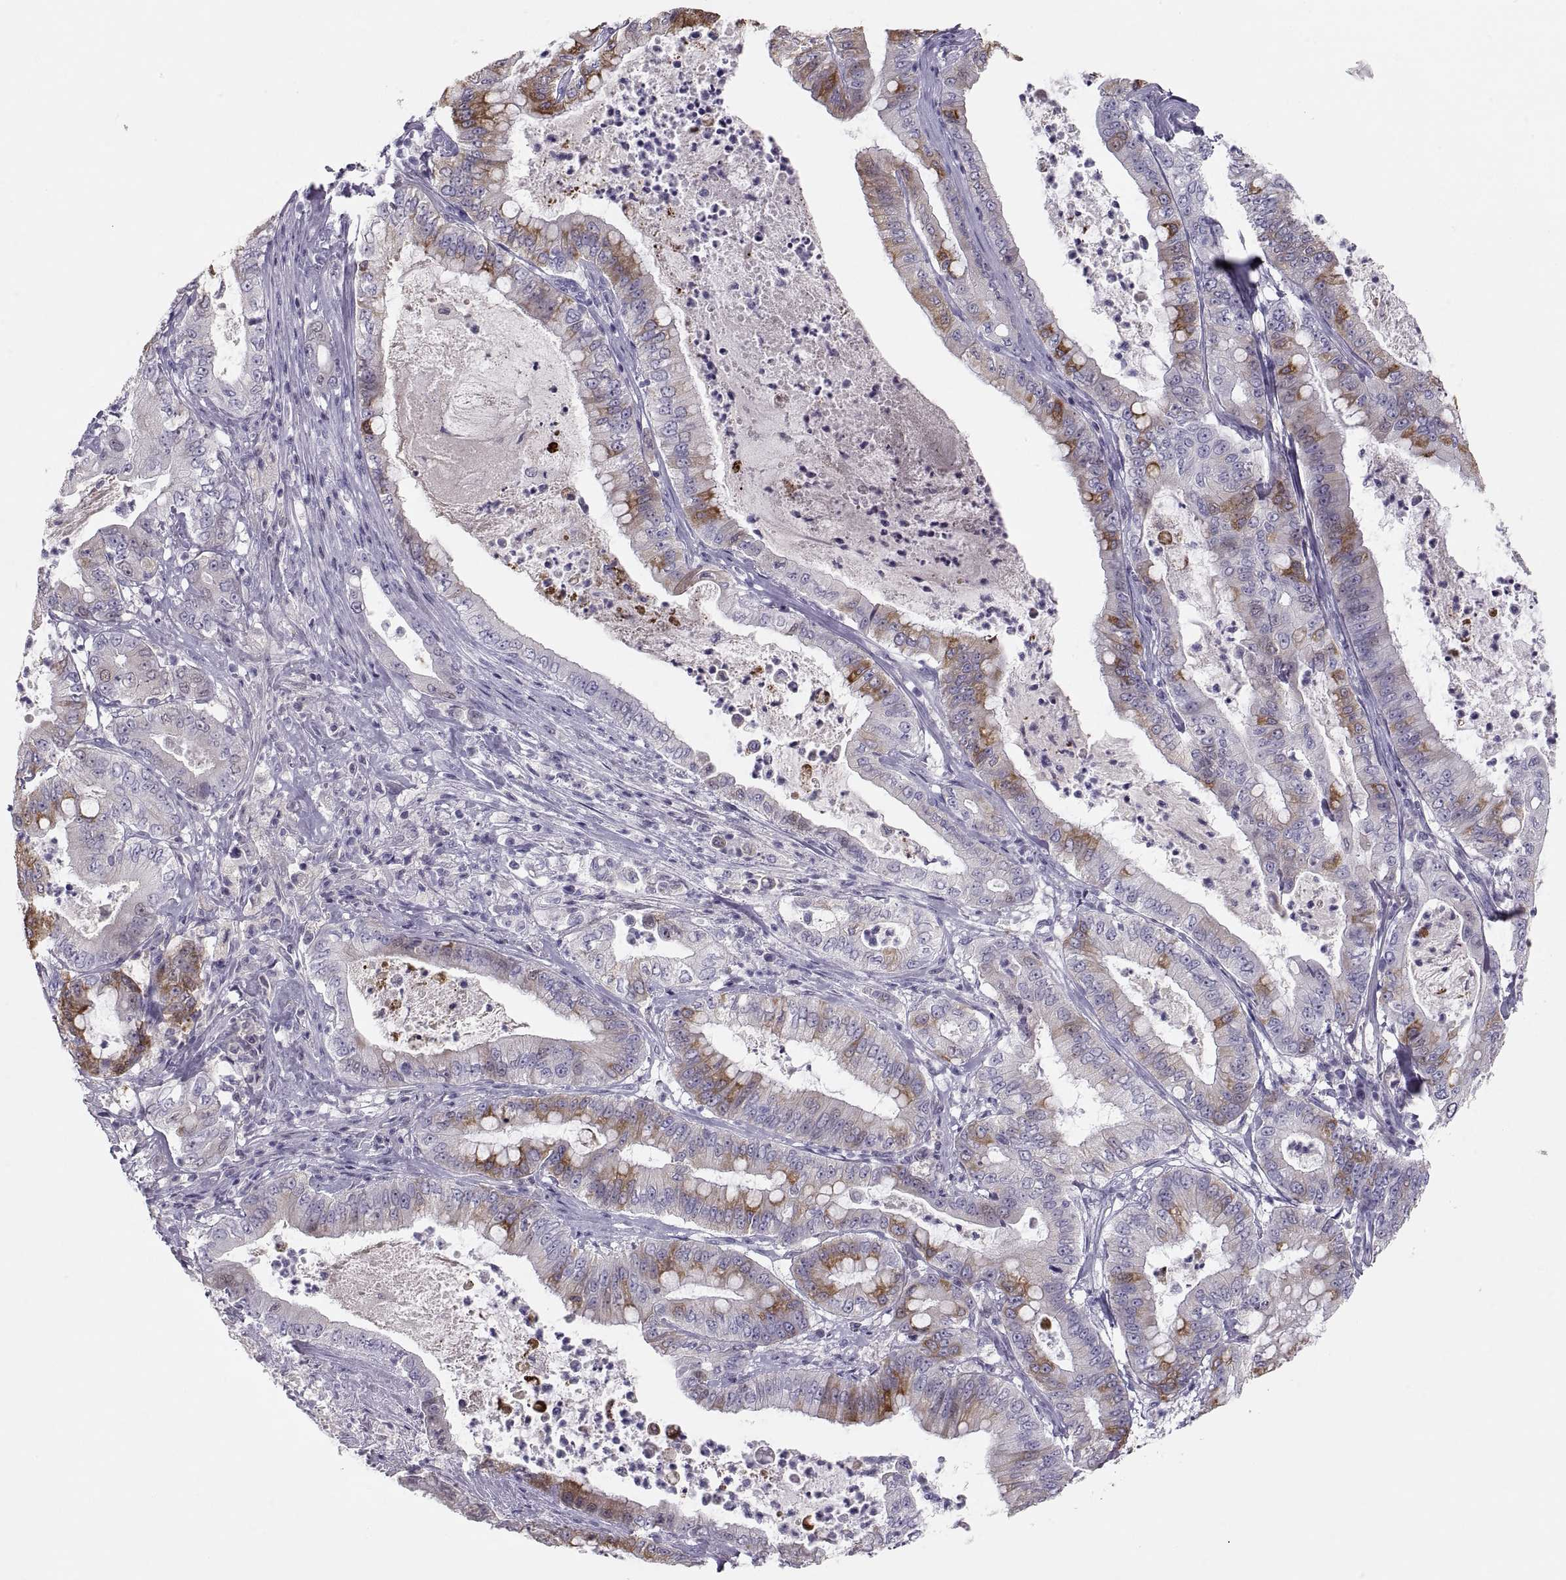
{"staining": {"intensity": "strong", "quantity": "<25%", "location": "cytoplasmic/membranous"}, "tissue": "pancreatic cancer", "cell_type": "Tumor cells", "image_type": "cancer", "snomed": [{"axis": "morphology", "description": "Adenocarcinoma, NOS"}, {"axis": "topography", "description": "Pancreas"}], "caption": "An IHC photomicrograph of tumor tissue is shown. Protein staining in brown shows strong cytoplasmic/membranous positivity in pancreatic cancer (adenocarcinoma) within tumor cells. The protein is stained brown, and the nuclei are stained in blue (DAB IHC with brightfield microscopy, high magnification).", "gene": "MAGEB2", "patient": {"sex": "male", "age": 71}}